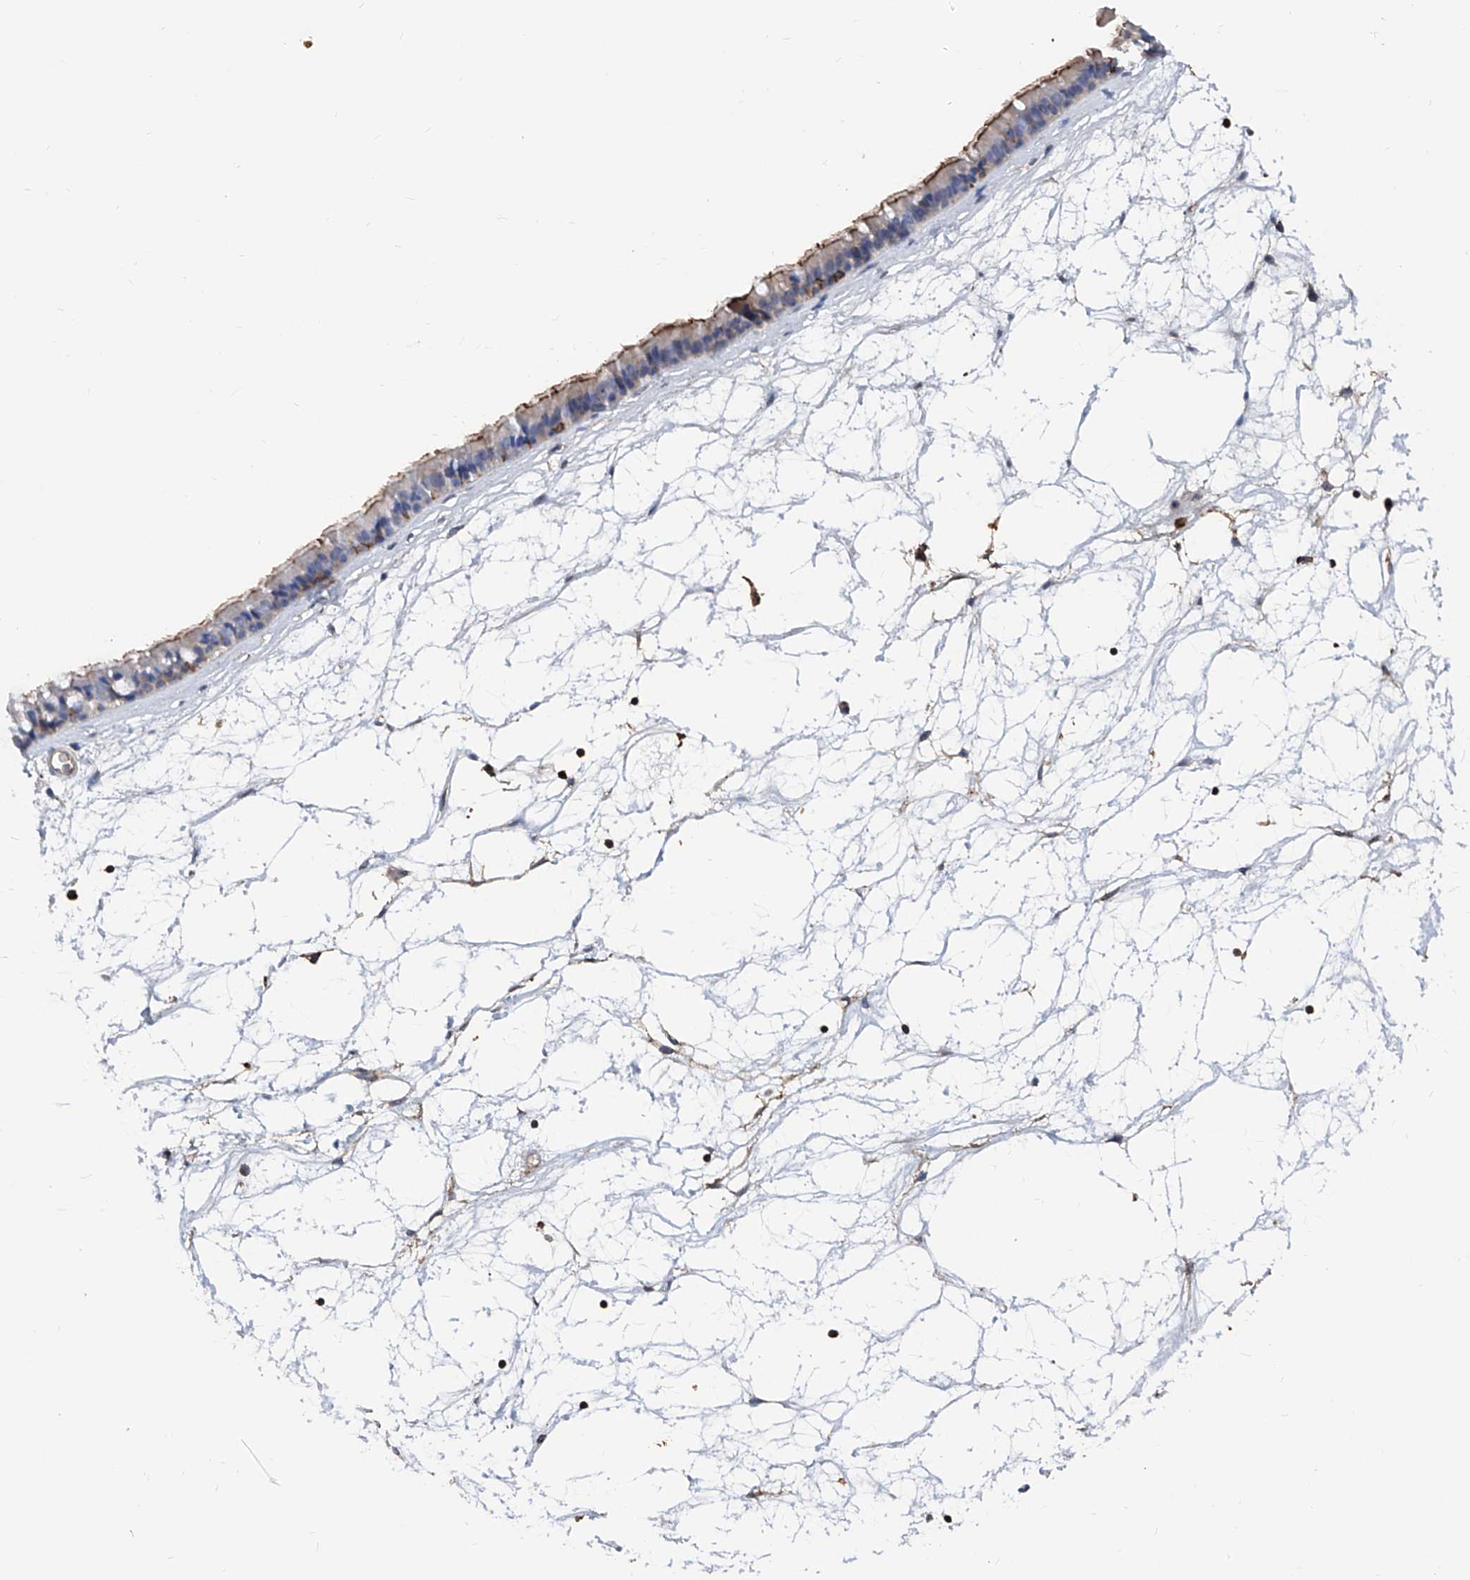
{"staining": {"intensity": "moderate", "quantity": "<25%", "location": "cytoplasmic/membranous"}, "tissue": "nasopharynx", "cell_type": "Respiratory epithelial cells", "image_type": "normal", "snomed": [{"axis": "morphology", "description": "Normal tissue, NOS"}, {"axis": "topography", "description": "Nasopharynx"}], "caption": "Normal nasopharynx was stained to show a protein in brown. There is low levels of moderate cytoplasmic/membranous positivity in about <25% of respiratory epithelial cells. (IHC, brightfield microscopy, high magnification).", "gene": "ZNF484", "patient": {"sex": "male", "age": 64}}